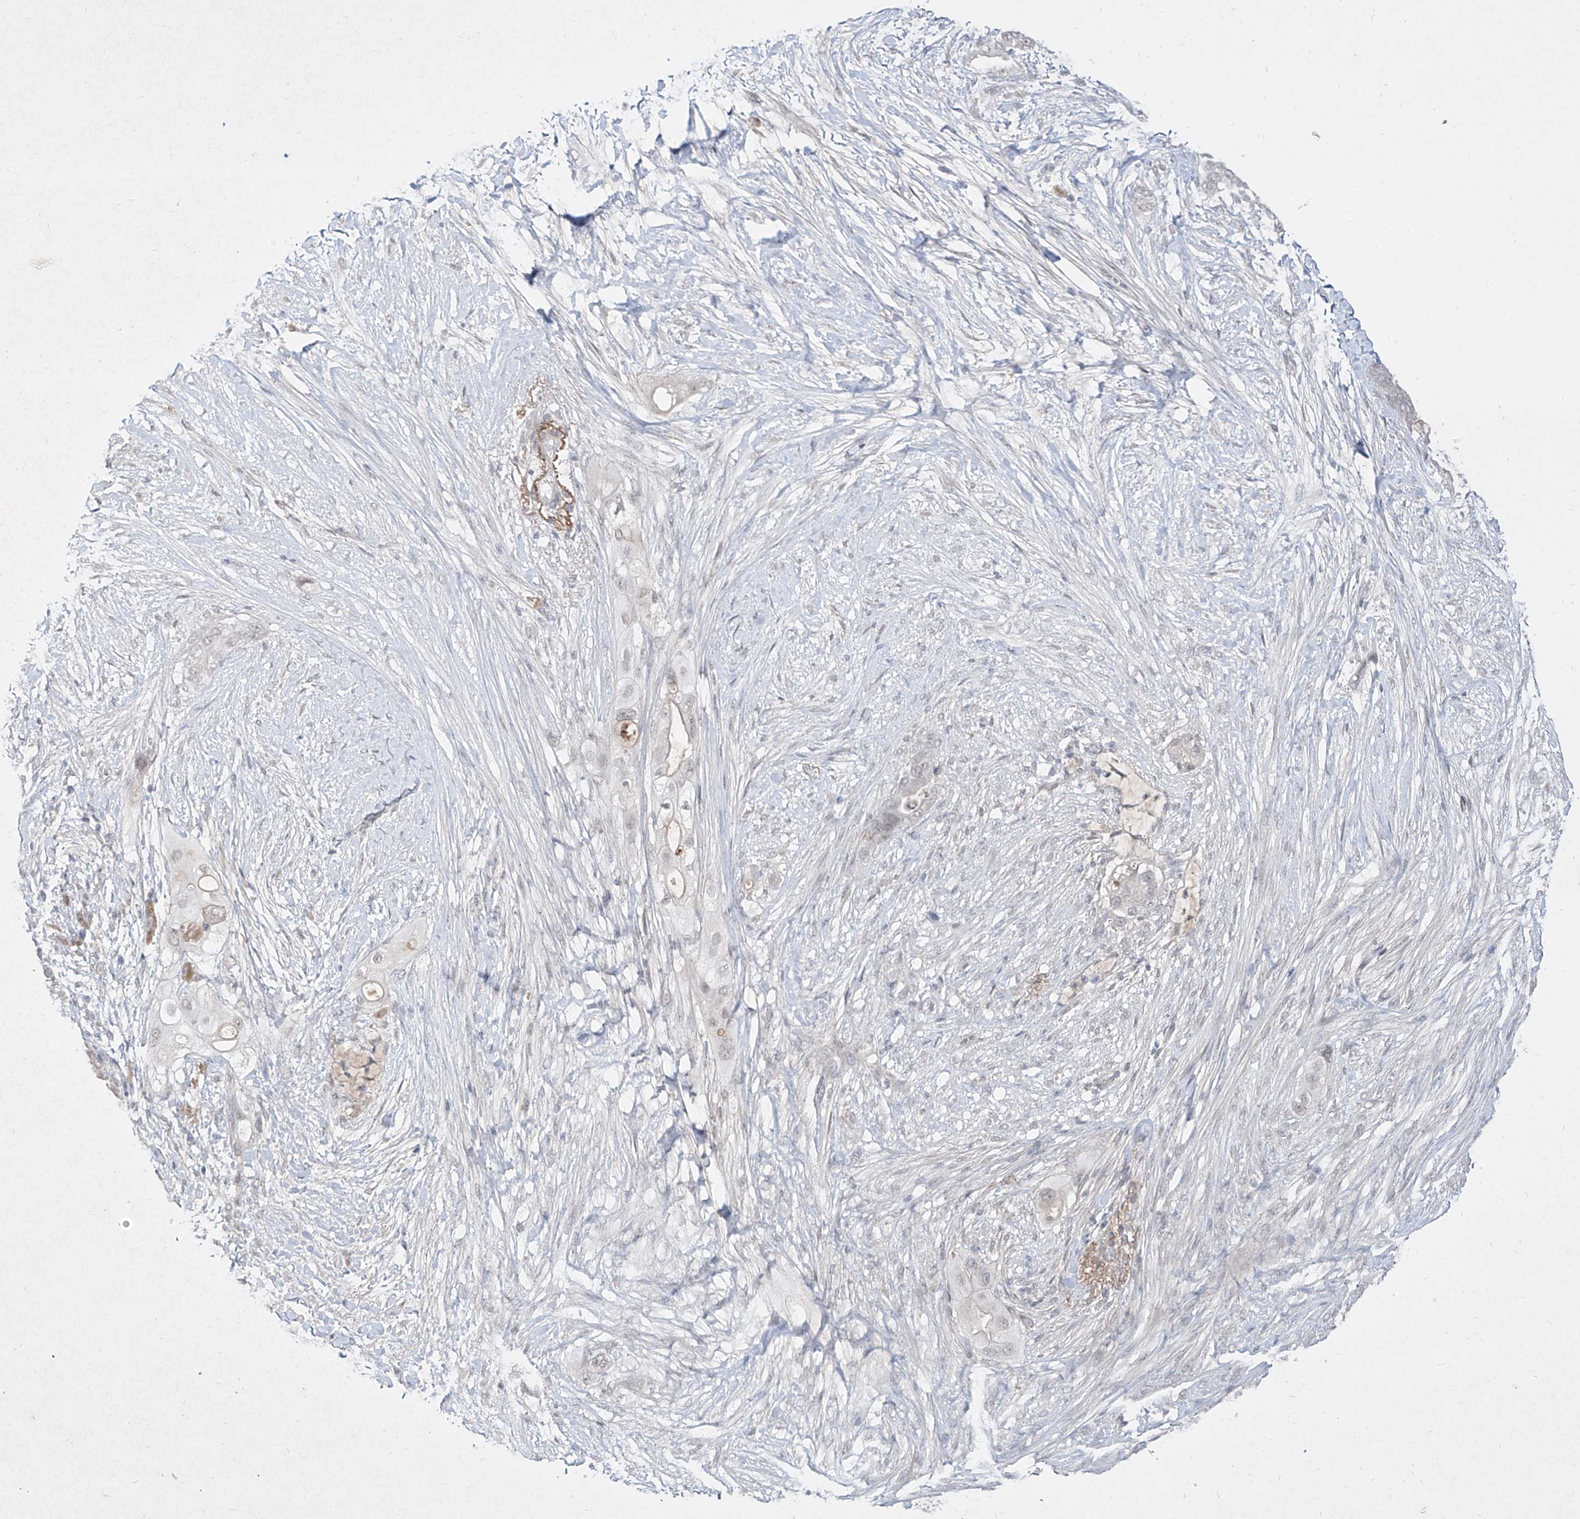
{"staining": {"intensity": "negative", "quantity": "none", "location": "none"}, "tissue": "pancreatic cancer", "cell_type": "Tumor cells", "image_type": "cancer", "snomed": [{"axis": "morphology", "description": "Adenocarcinoma, NOS"}, {"axis": "topography", "description": "Pancreas"}], "caption": "Immunohistochemistry (IHC) of human pancreatic cancer demonstrates no expression in tumor cells.", "gene": "C4A", "patient": {"sex": "male", "age": 53}}